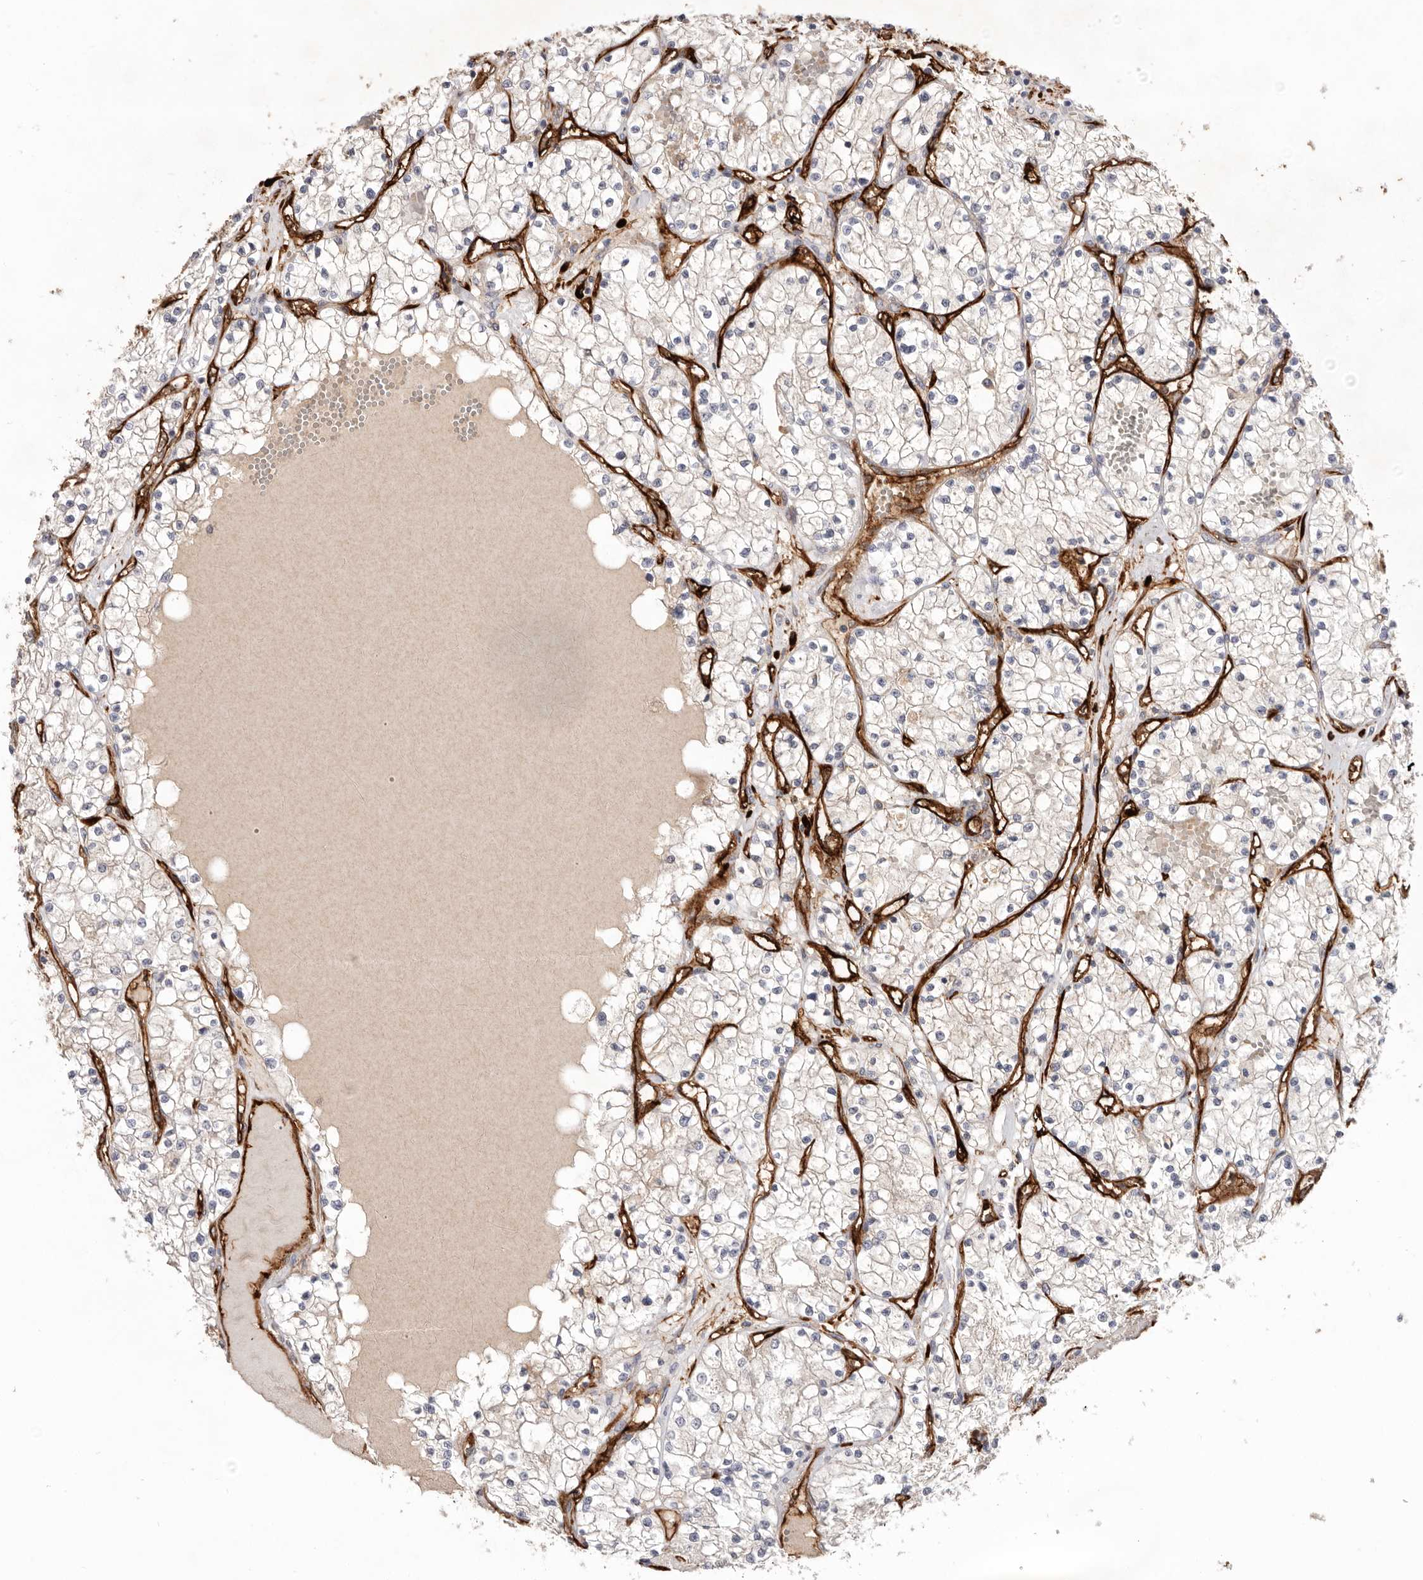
{"staining": {"intensity": "negative", "quantity": "none", "location": "none"}, "tissue": "renal cancer", "cell_type": "Tumor cells", "image_type": "cancer", "snomed": [{"axis": "morphology", "description": "Normal tissue, NOS"}, {"axis": "morphology", "description": "Adenocarcinoma, NOS"}, {"axis": "topography", "description": "Kidney"}], "caption": "Renal adenocarcinoma was stained to show a protein in brown. There is no significant expression in tumor cells. (Stains: DAB IHC with hematoxylin counter stain, Microscopy: brightfield microscopy at high magnification).", "gene": "LRRC66", "patient": {"sex": "male", "age": 68}}